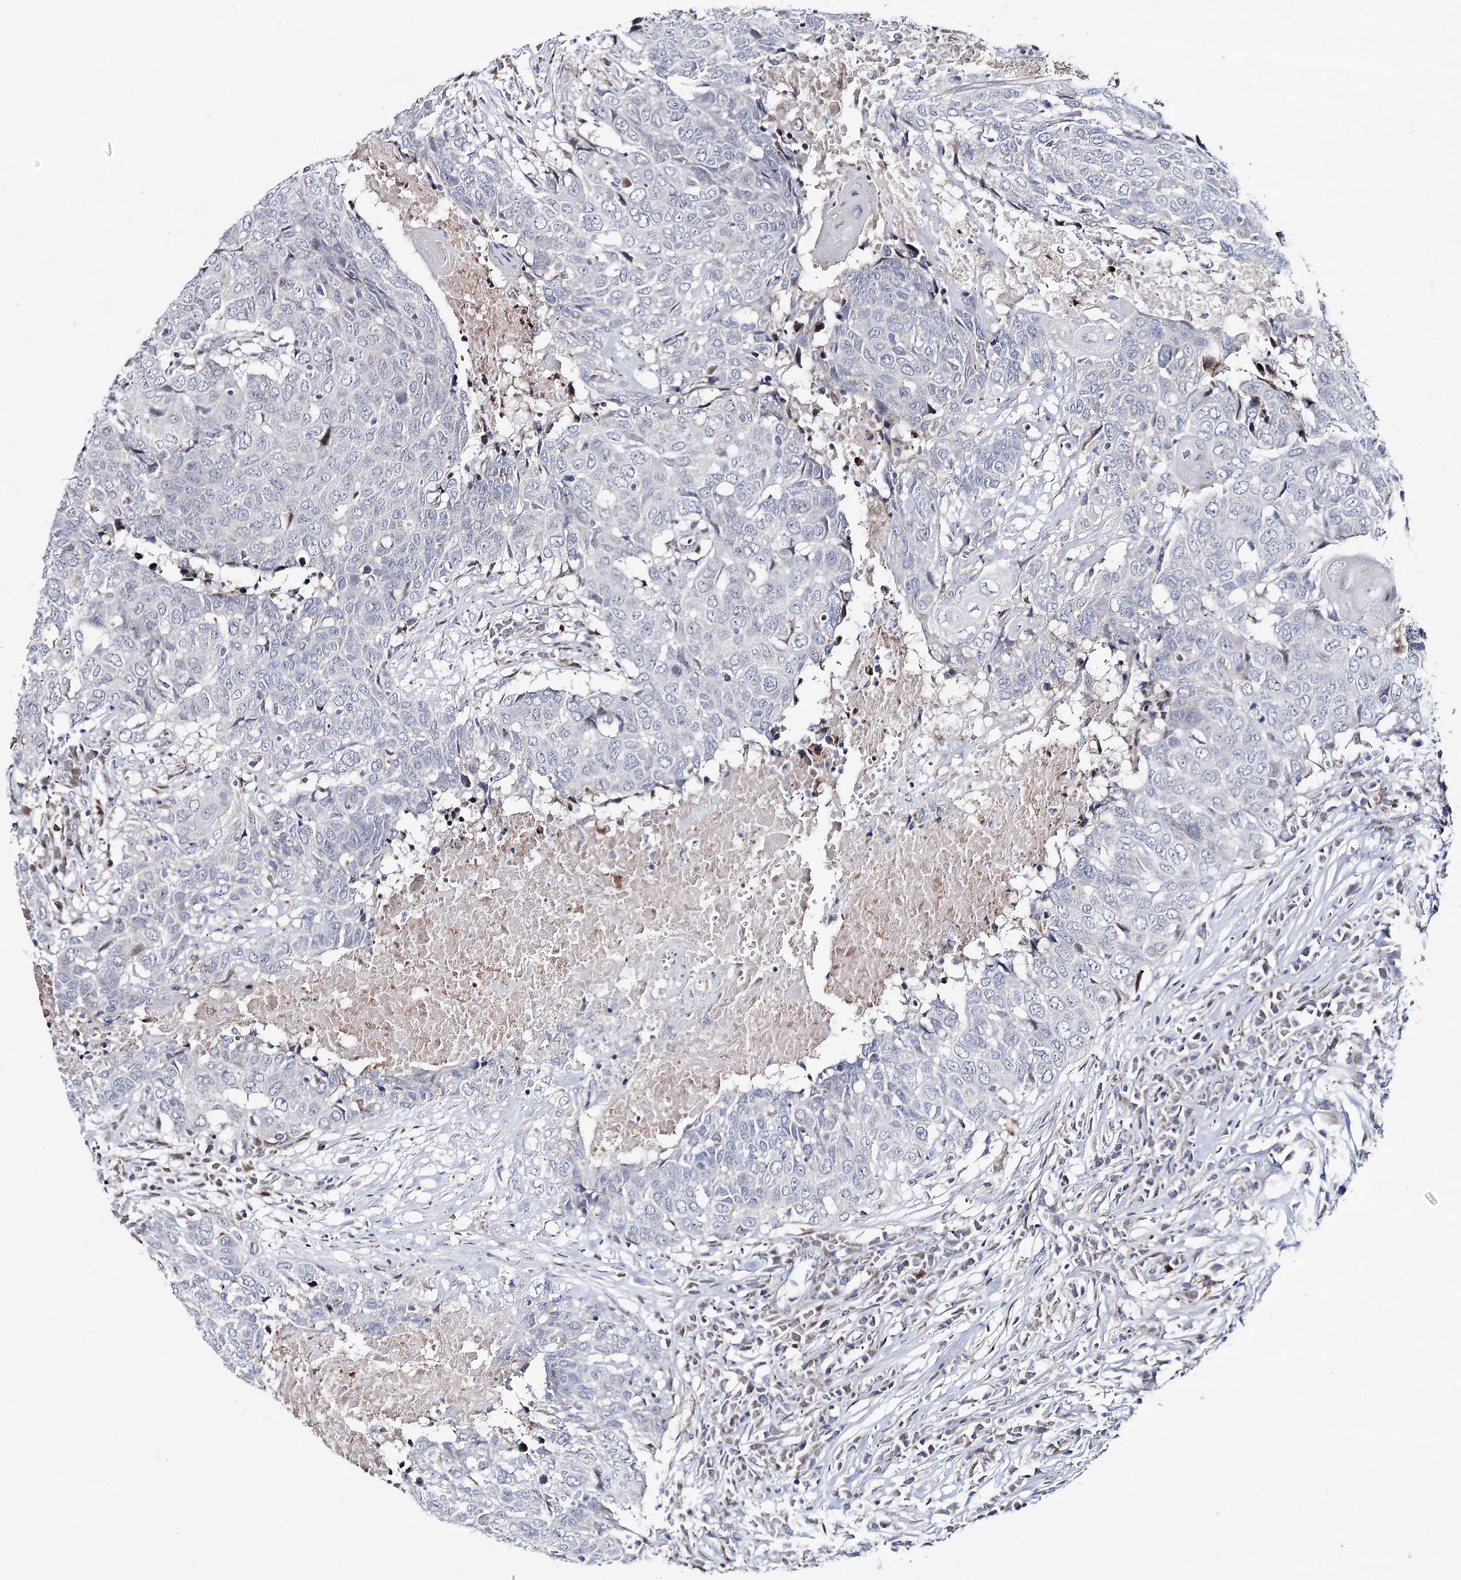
{"staining": {"intensity": "negative", "quantity": "none", "location": "none"}, "tissue": "head and neck cancer", "cell_type": "Tumor cells", "image_type": "cancer", "snomed": [{"axis": "morphology", "description": "Squamous cell carcinoma, NOS"}, {"axis": "topography", "description": "Head-Neck"}], "caption": "DAB (3,3'-diaminobenzidine) immunohistochemical staining of head and neck cancer (squamous cell carcinoma) reveals no significant positivity in tumor cells.", "gene": "CPLANE1", "patient": {"sex": "male", "age": 66}}